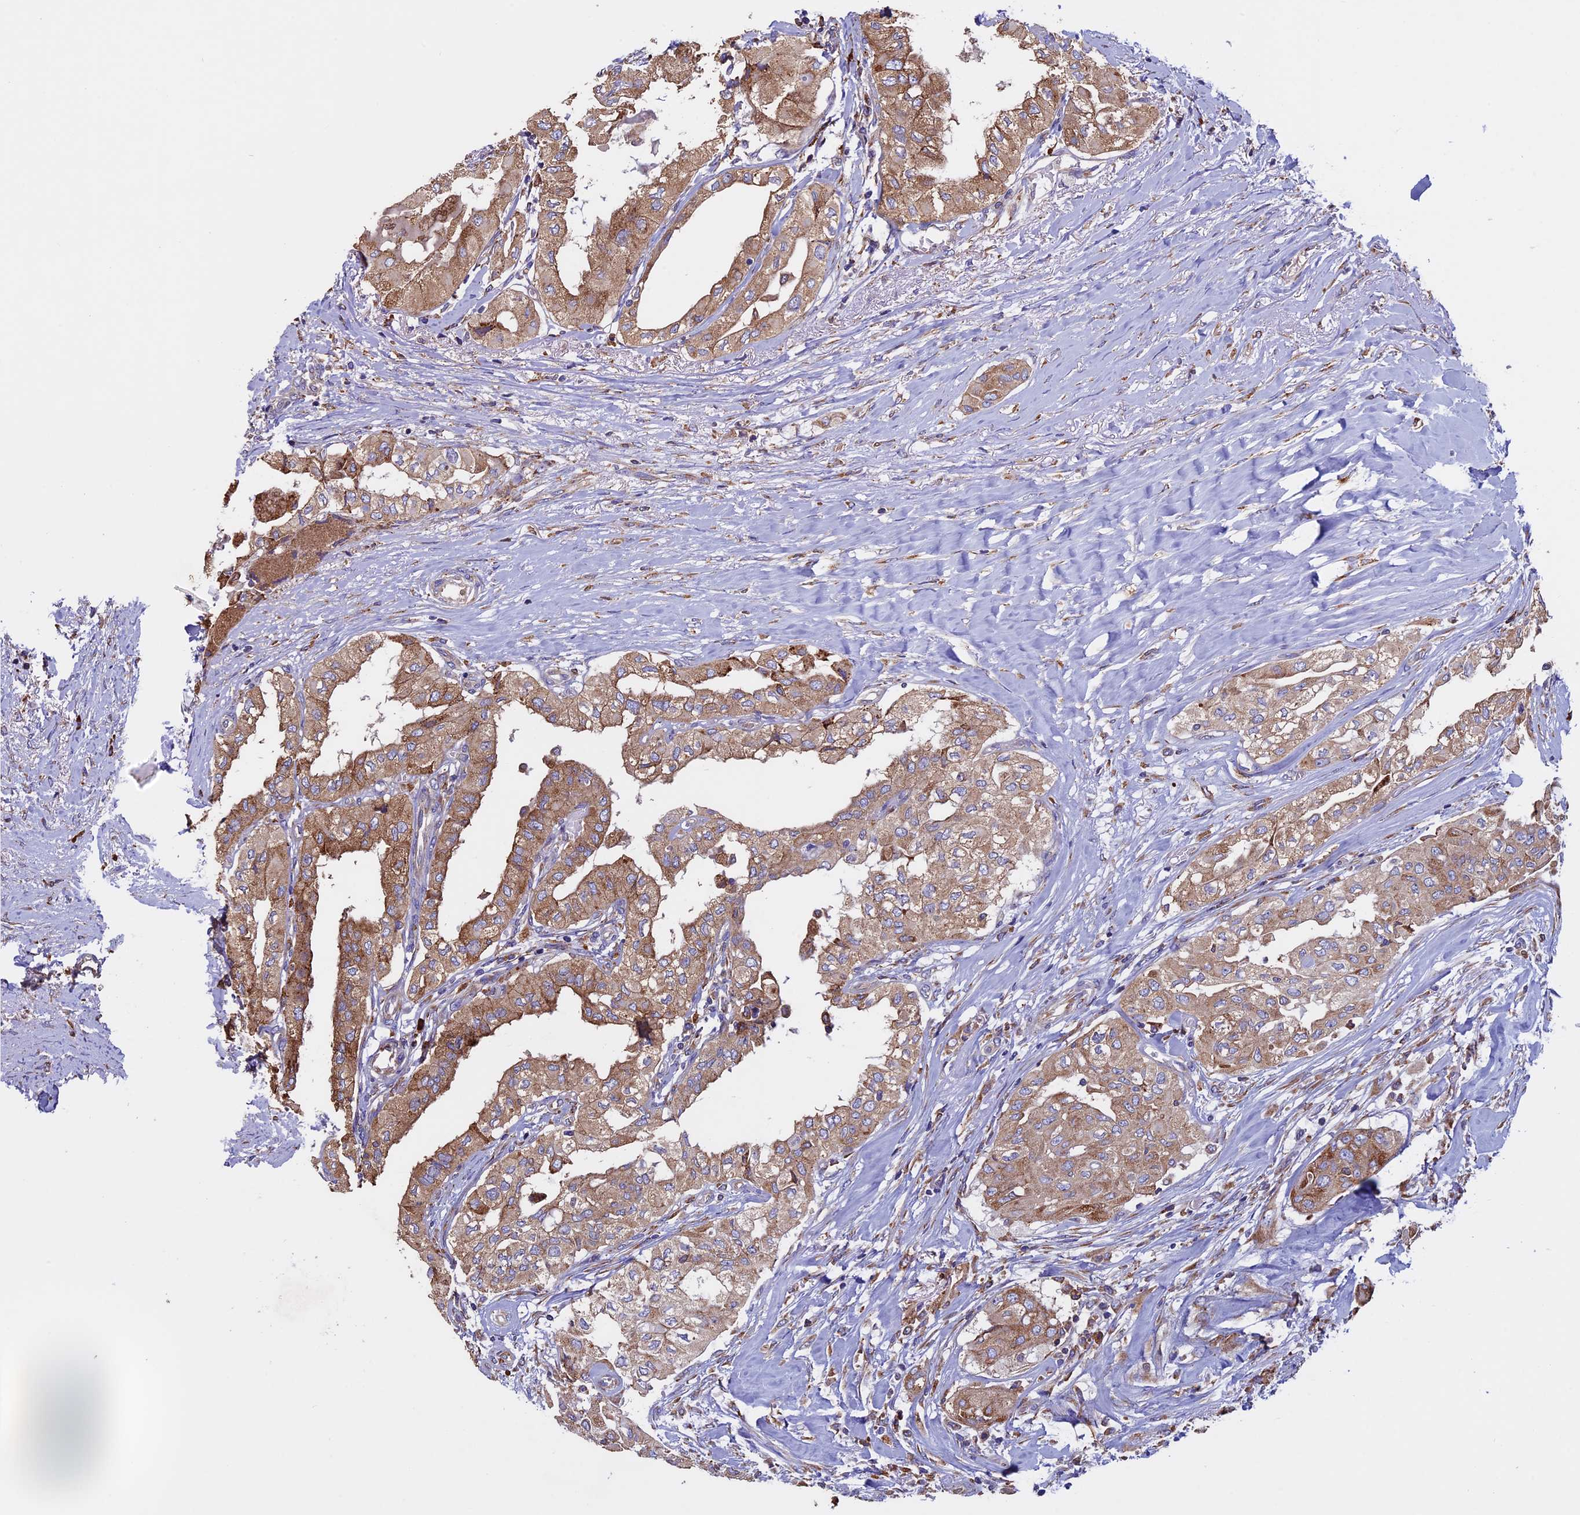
{"staining": {"intensity": "moderate", "quantity": ">75%", "location": "cytoplasmic/membranous"}, "tissue": "thyroid cancer", "cell_type": "Tumor cells", "image_type": "cancer", "snomed": [{"axis": "morphology", "description": "Papillary adenocarcinoma, NOS"}, {"axis": "topography", "description": "Thyroid gland"}], "caption": "Human papillary adenocarcinoma (thyroid) stained with a brown dye exhibits moderate cytoplasmic/membranous positive staining in approximately >75% of tumor cells.", "gene": "BTBD3", "patient": {"sex": "female", "age": 59}}